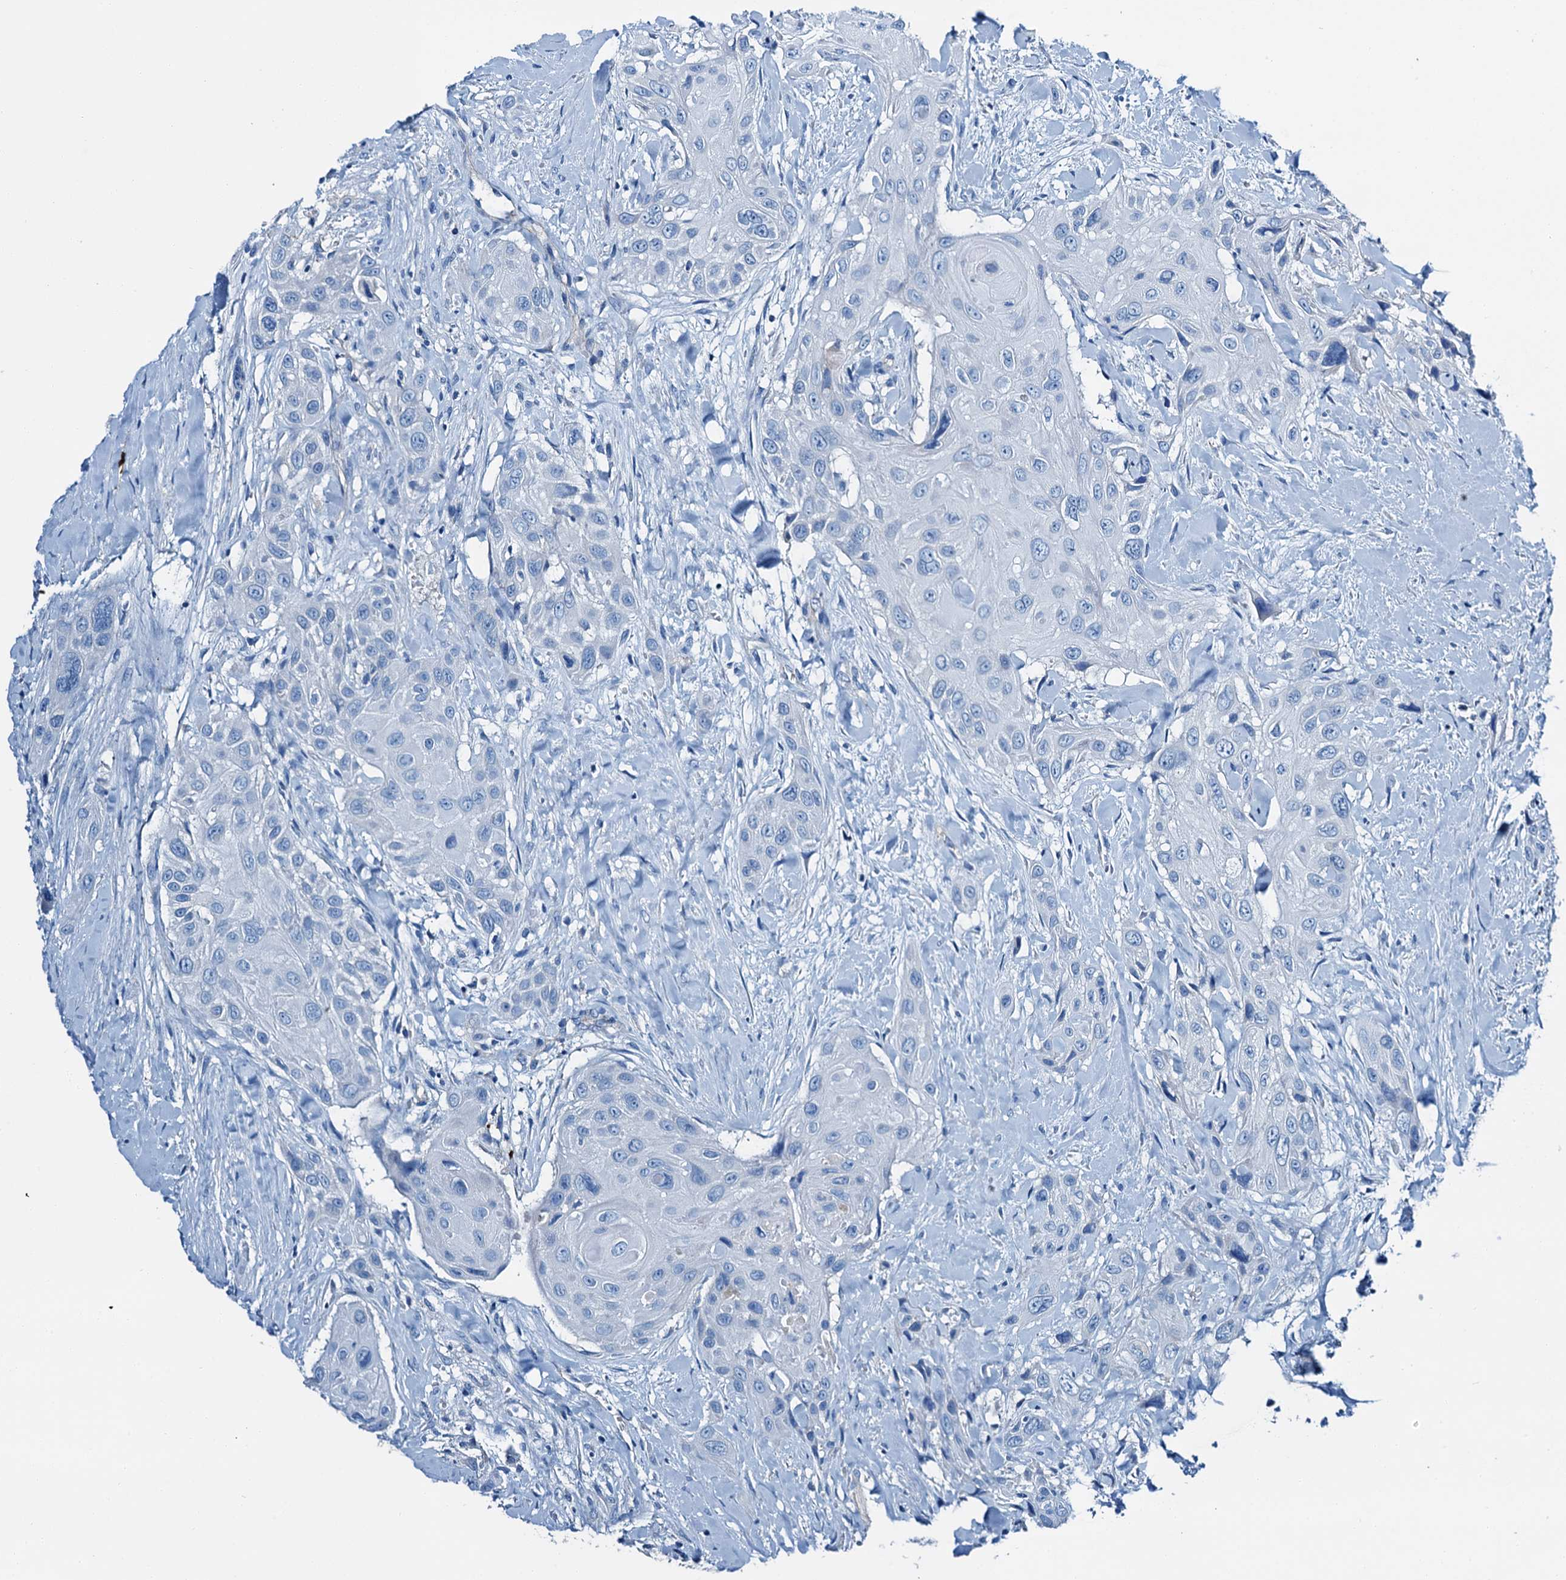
{"staining": {"intensity": "negative", "quantity": "none", "location": "none"}, "tissue": "head and neck cancer", "cell_type": "Tumor cells", "image_type": "cancer", "snomed": [{"axis": "morphology", "description": "Squamous cell carcinoma, NOS"}, {"axis": "topography", "description": "Head-Neck"}], "caption": "Tumor cells are negative for brown protein staining in squamous cell carcinoma (head and neck).", "gene": "C1QTNF4", "patient": {"sex": "male", "age": 81}}